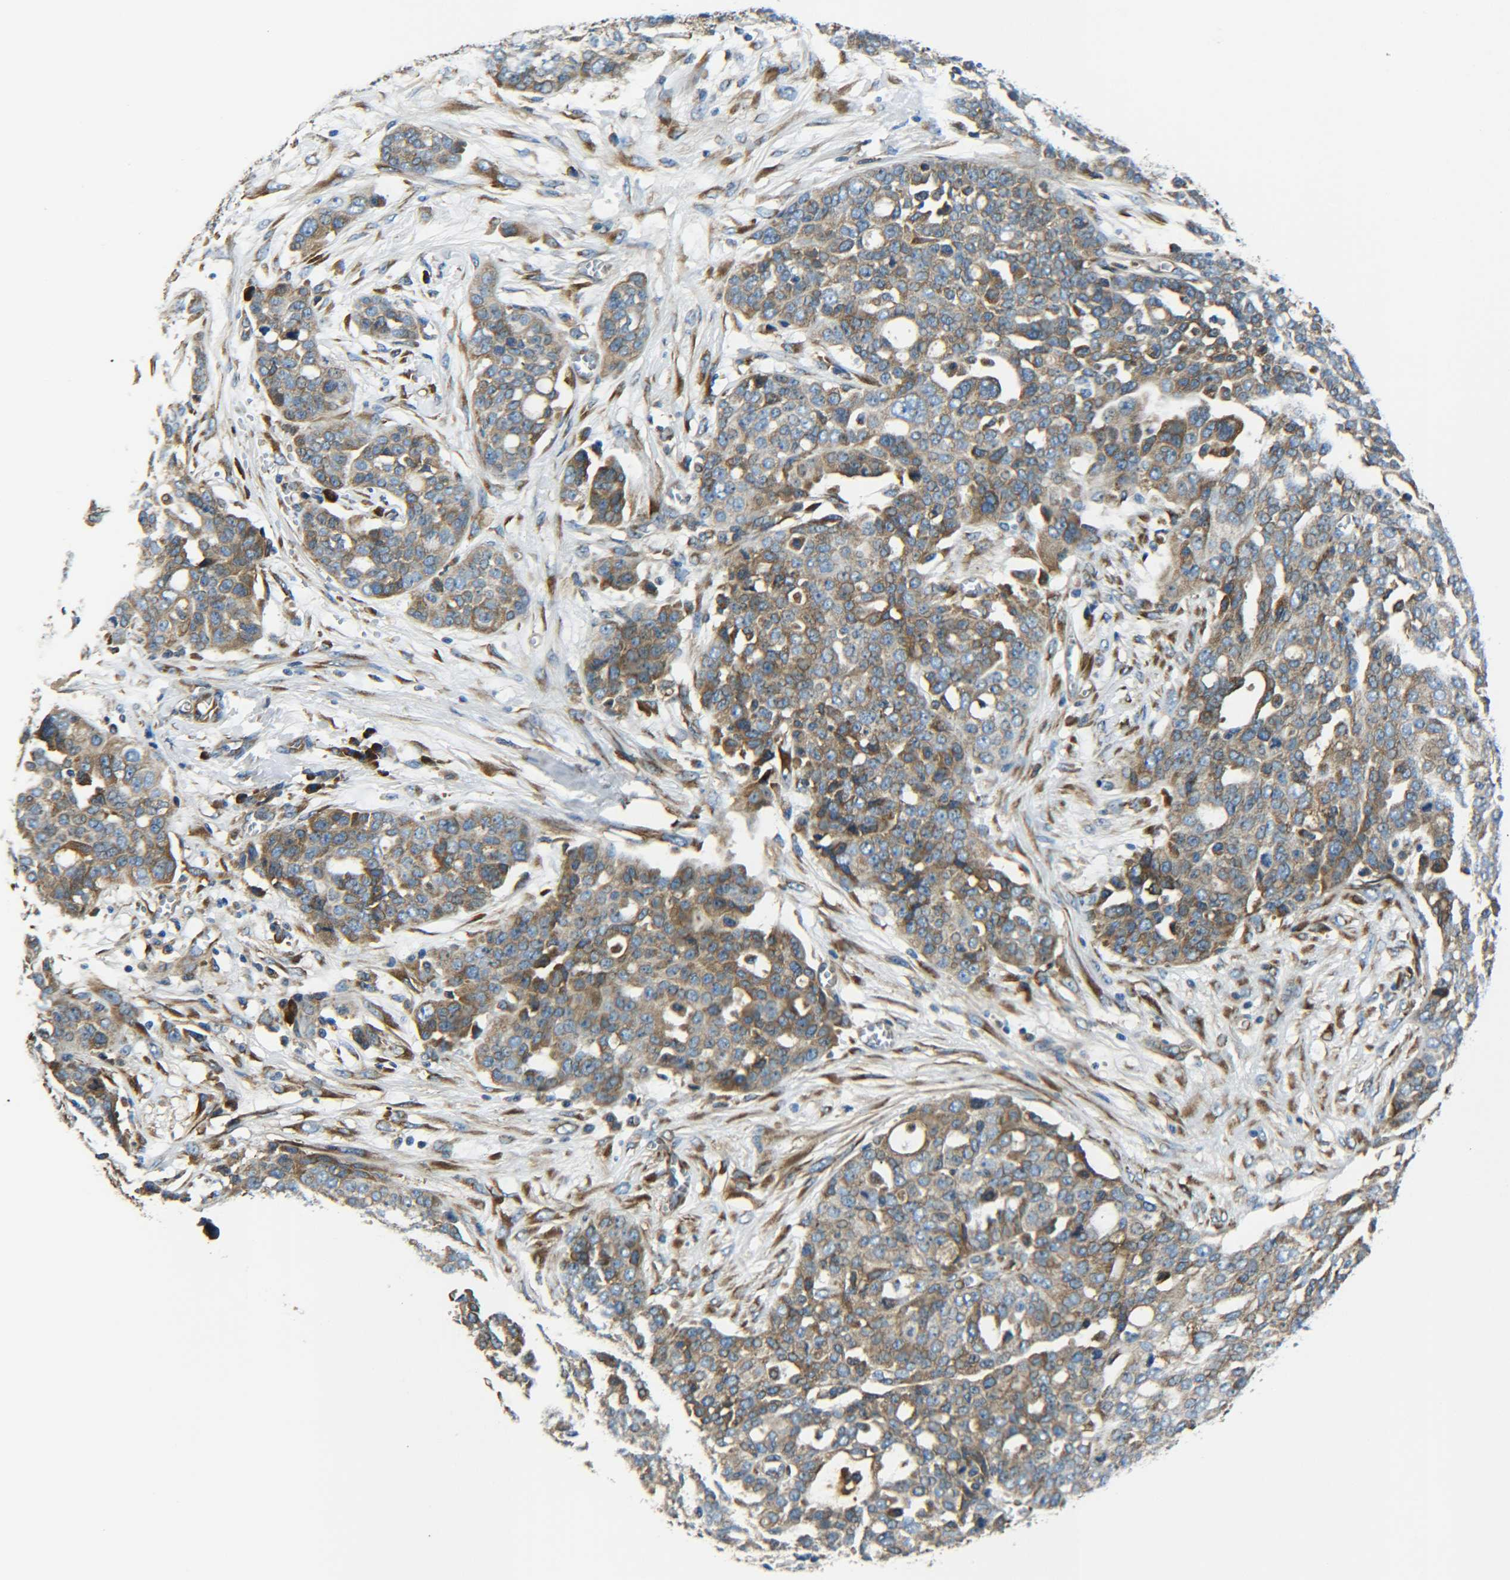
{"staining": {"intensity": "moderate", "quantity": "<25%", "location": "cytoplasmic/membranous"}, "tissue": "ovarian cancer", "cell_type": "Tumor cells", "image_type": "cancer", "snomed": [{"axis": "morphology", "description": "Cystadenocarcinoma, serous, NOS"}, {"axis": "topography", "description": "Soft tissue"}, {"axis": "topography", "description": "Ovary"}], "caption": "This photomicrograph demonstrates IHC staining of ovarian cancer (serous cystadenocarcinoma), with low moderate cytoplasmic/membranous staining in approximately <25% of tumor cells.", "gene": "PREB", "patient": {"sex": "female", "age": 57}}